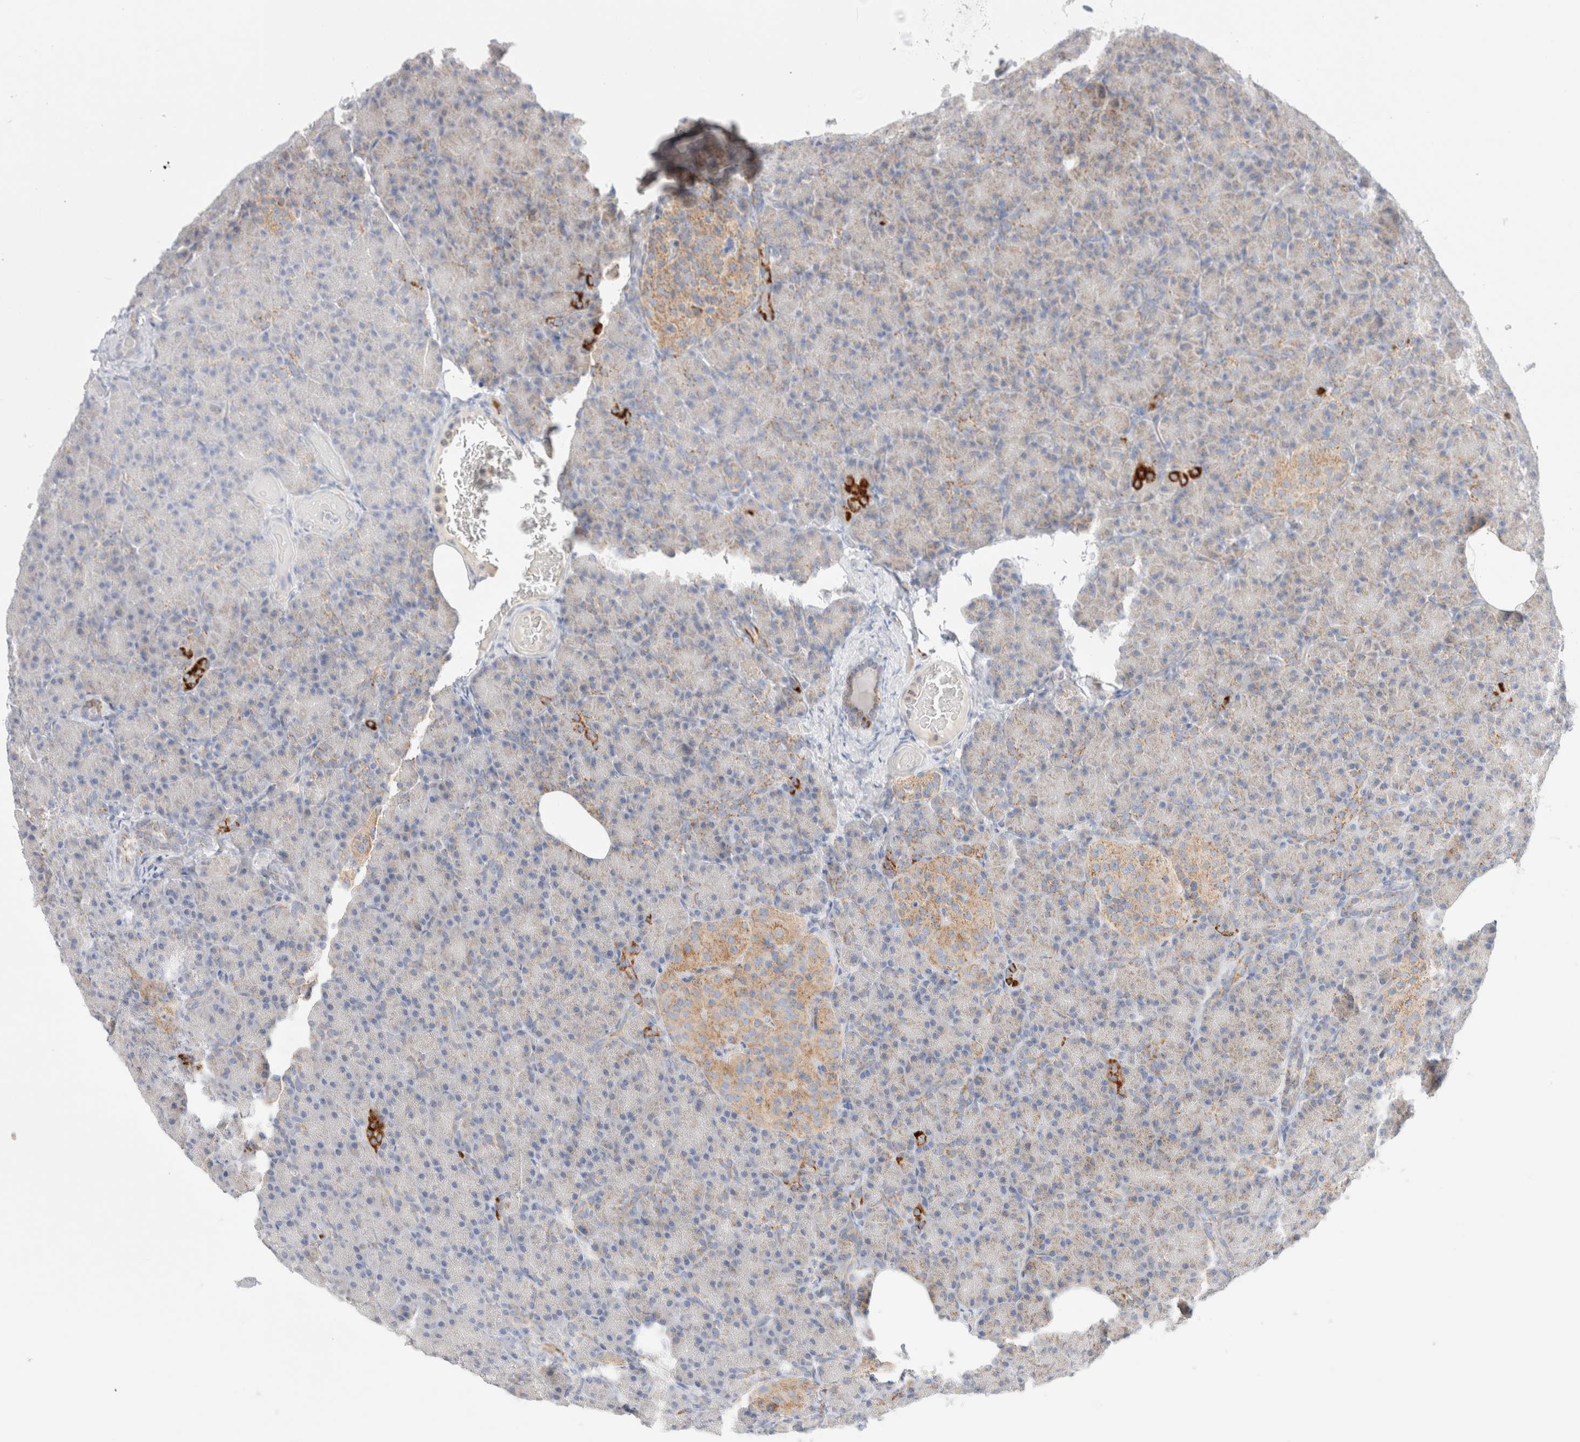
{"staining": {"intensity": "moderate", "quantity": "<25%", "location": "cytoplasmic/membranous"}, "tissue": "pancreas", "cell_type": "Exocrine glandular cells", "image_type": "normal", "snomed": [{"axis": "morphology", "description": "Normal tissue, NOS"}, {"axis": "topography", "description": "Pancreas"}], "caption": "High-power microscopy captured an IHC image of normal pancreas, revealing moderate cytoplasmic/membranous expression in approximately <25% of exocrine glandular cells.", "gene": "ATP6V1C1", "patient": {"sex": "female", "age": 43}}